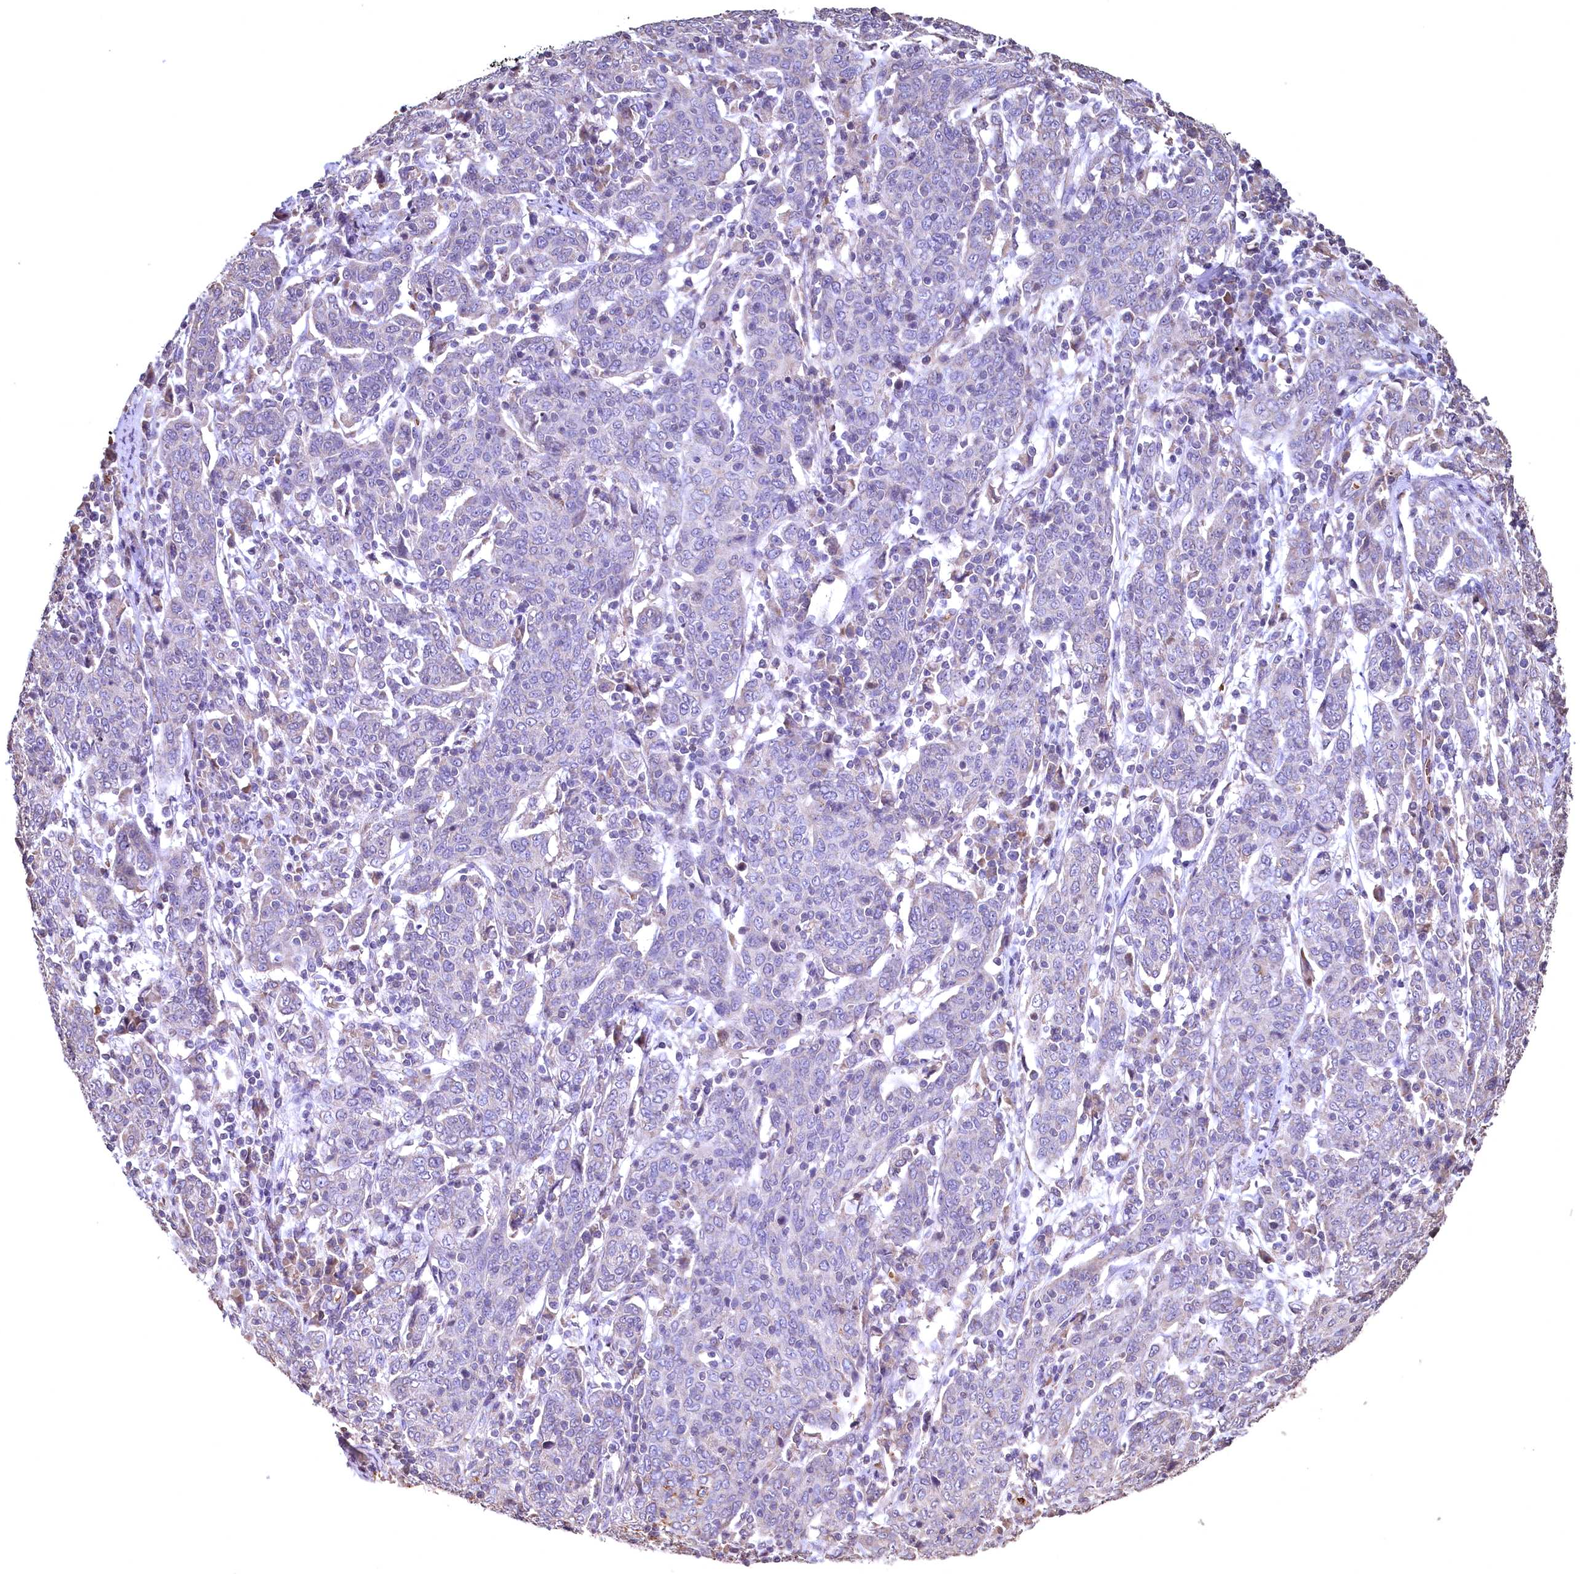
{"staining": {"intensity": "negative", "quantity": "none", "location": "none"}, "tissue": "cervical cancer", "cell_type": "Tumor cells", "image_type": "cancer", "snomed": [{"axis": "morphology", "description": "Squamous cell carcinoma, NOS"}, {"axis": "topography", "description": "Cervix"}], "caption": "The immunohistochemistry (IHC) micrograph has no significant expression in tumor cells of cervical squamous cell carcinoma tissue. (Brightfield microscopy of DAB immunohistochemistry at high magnification).", "gene": "SPTA1", "patient": {"sex": "female", "age": 67}}